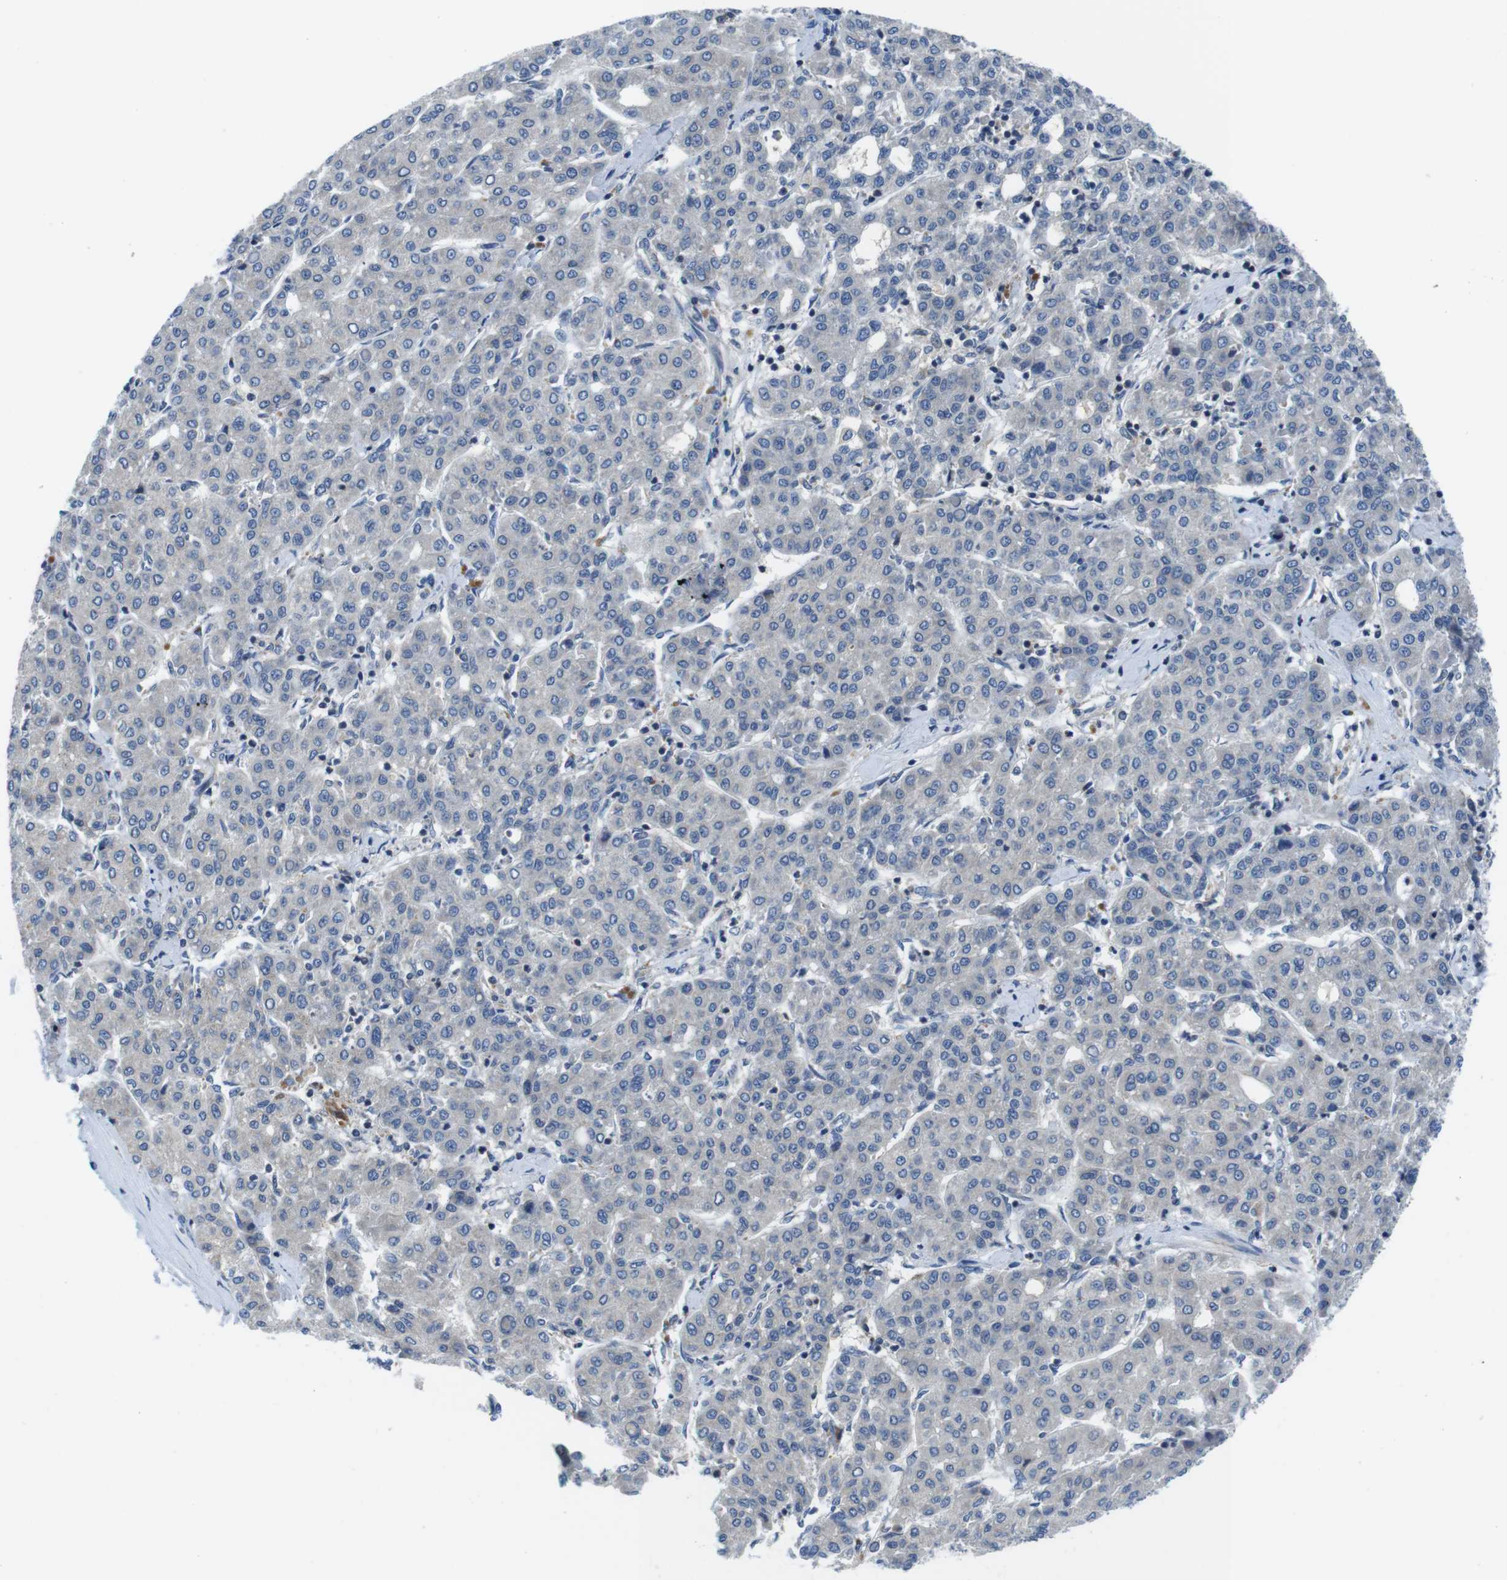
{"staining": {"intensity": "negative", "quantity": "none", "location": "none"}, "tissue": "liver cancer", "cell_type": "Tumor cells", "image_type": "cancer", "snomed": [{"axis": "morphology", "description": "Carcinoma, Hepatocellular, NOS"}, {"axis": "topography", "description": "Liver"}], "caption": "Micrograph shows no significant protein positivity in tumor cells of hepatocellular carcinoma (liver).", "gene": "PIK3CD", "patient": {"sex": "male", "age": 65}}